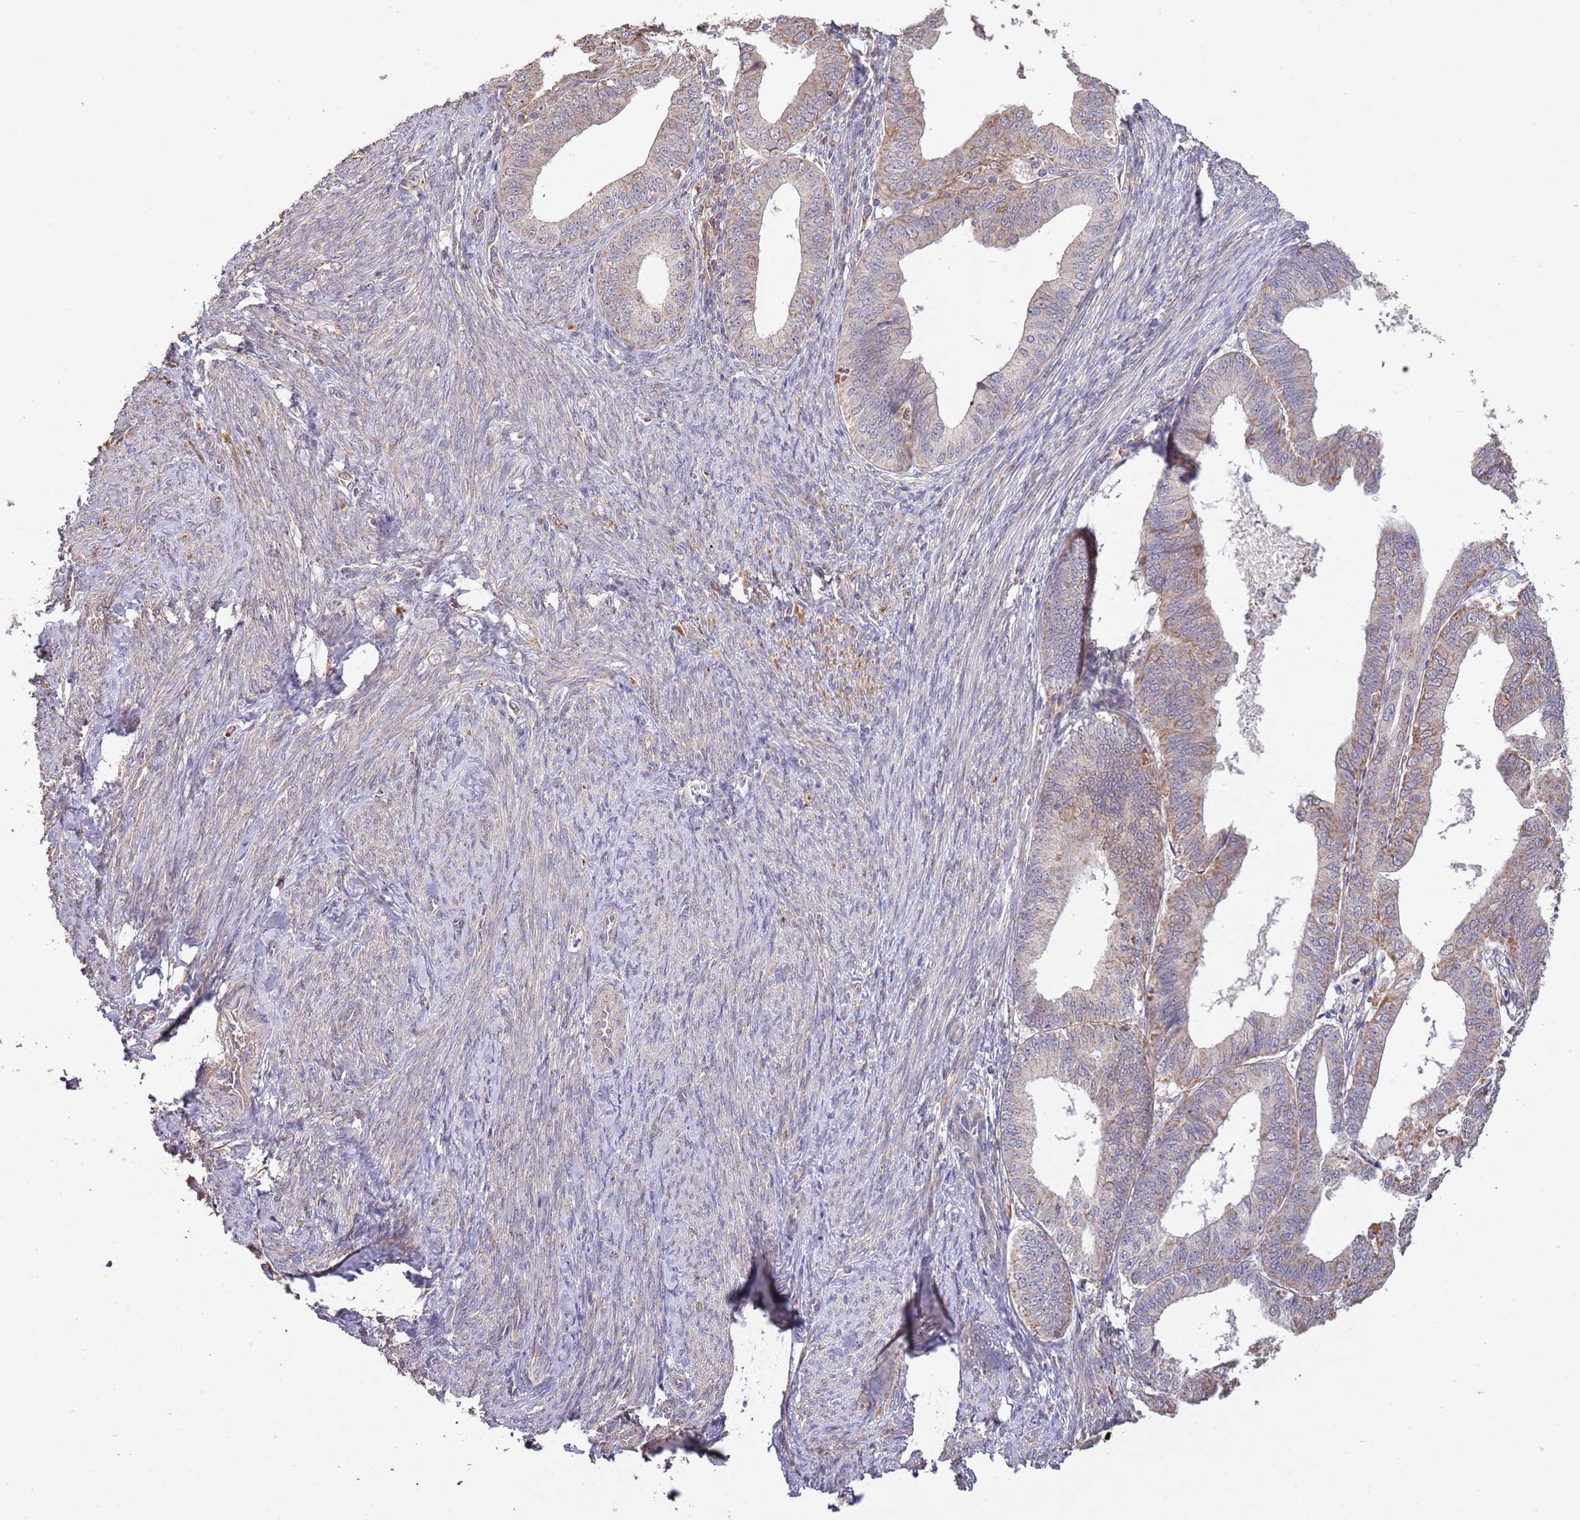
{"staining": {"intensity": "moderate", "quantity": "25%-75%", "location": "cytoplasmic/membranous"}, "tissue": "endometrial cancer", "cell_type": "Tumor cells", "image_type": "cancer", "snomed": [{"axis": "morphology", "description": "Adenocarcinoma, NOS"}, {"axis": "topography", "description": "Endometrium"}], "caption": "IHC of human endometrial cancer (adenocarcinoma) reveals medium levels of moderate cytoplasmic/membranous staining in approximately 25%-75% of tumor cells.", "gene": "IVD", "patient": {"sex": "female", "age": 56}}